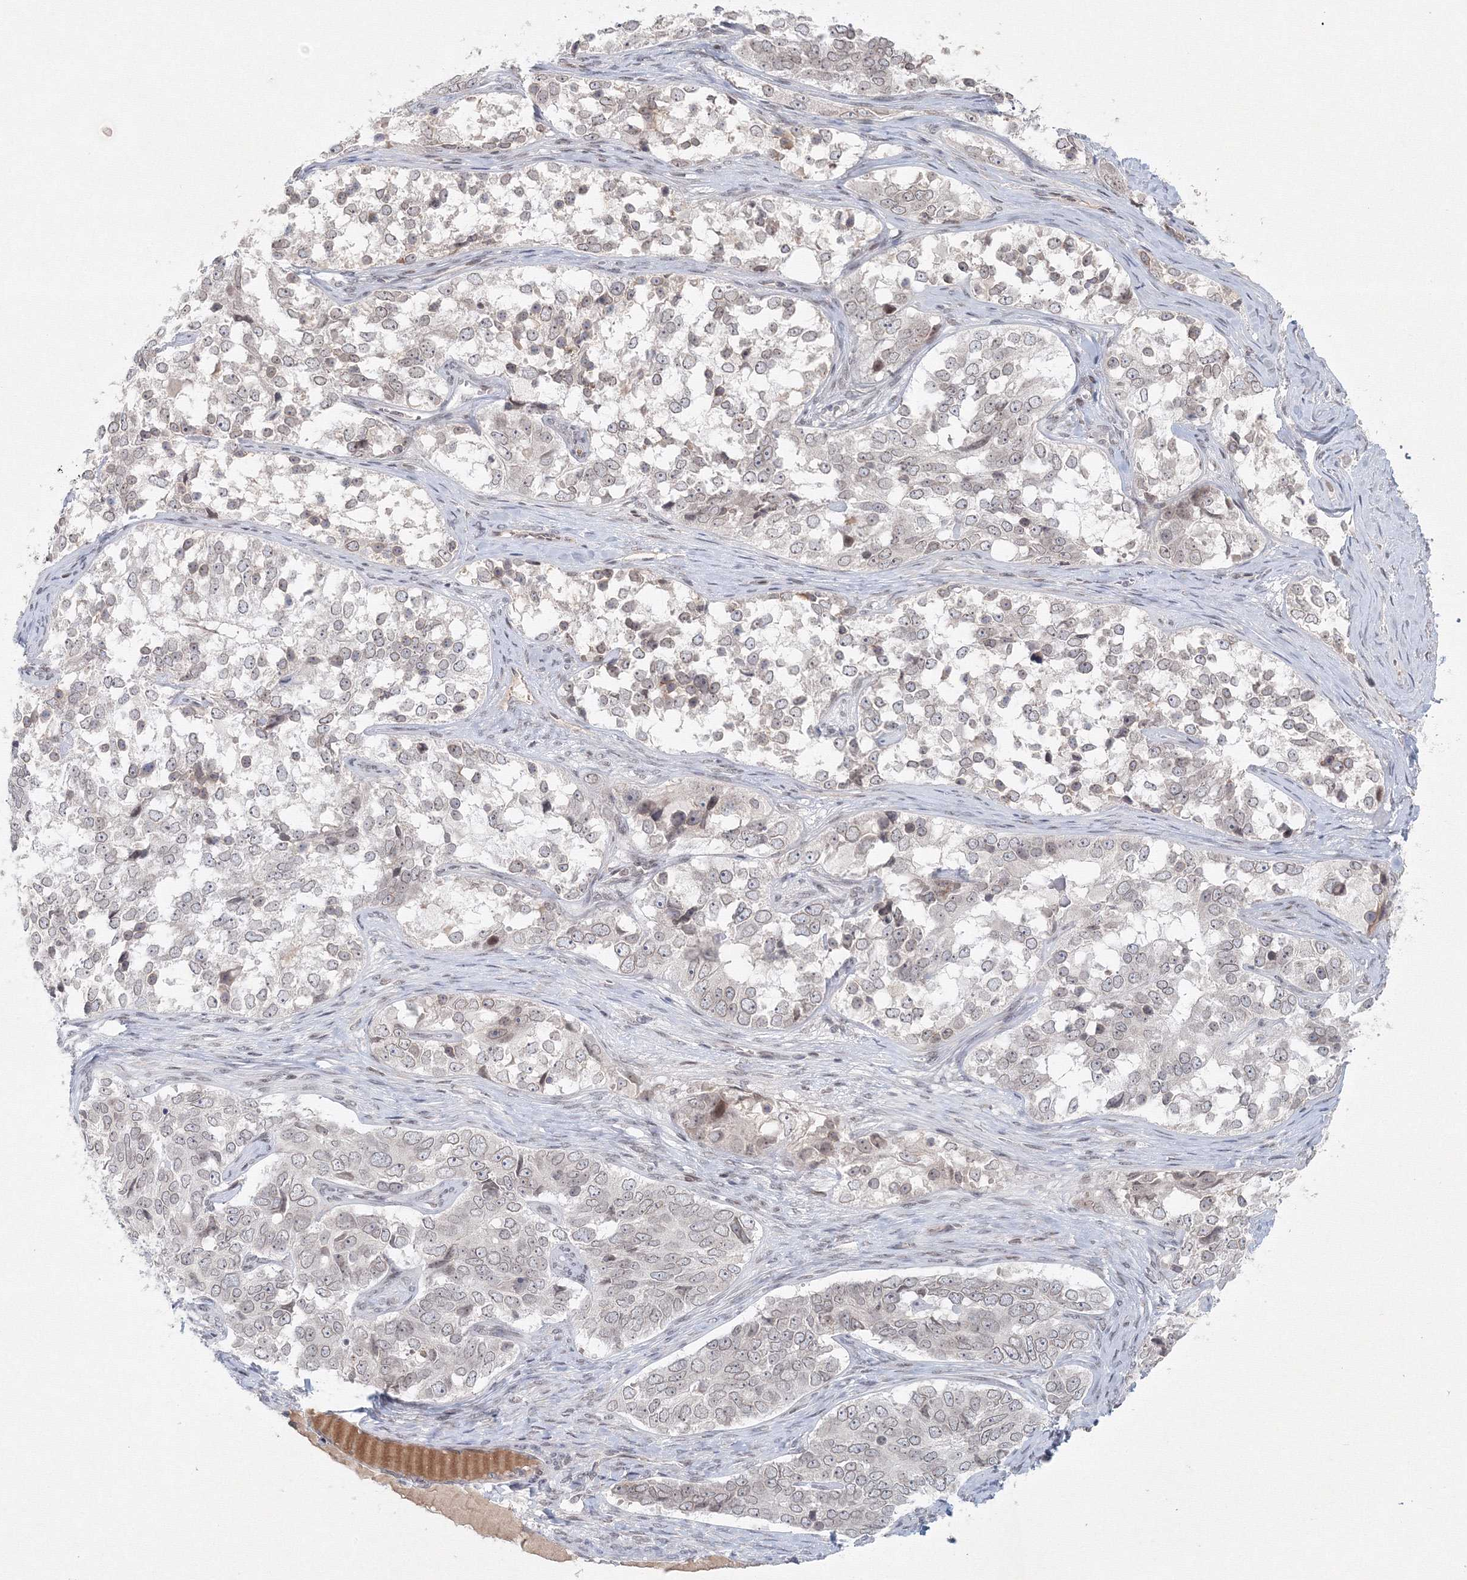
{"staining": {"intensity": "negative", "quantity": "none", "location": "none"}, "tissue": "ovarian cancer", "cell_type": "Tumor cells", "image_type": "cancer", "snomed": [{"axis": "morphology", "description": "Carcinoma, endometroid"}, {"axis": "topography", "description": "Ovary"}], "caption": "High power microscopy image of an immunohistochemistry photomicrograph of ovarian cancer, revealing no significant staining in tumor cells.", "gene": "KIF4A", "patient": {"sex": "female", "age": 51}}